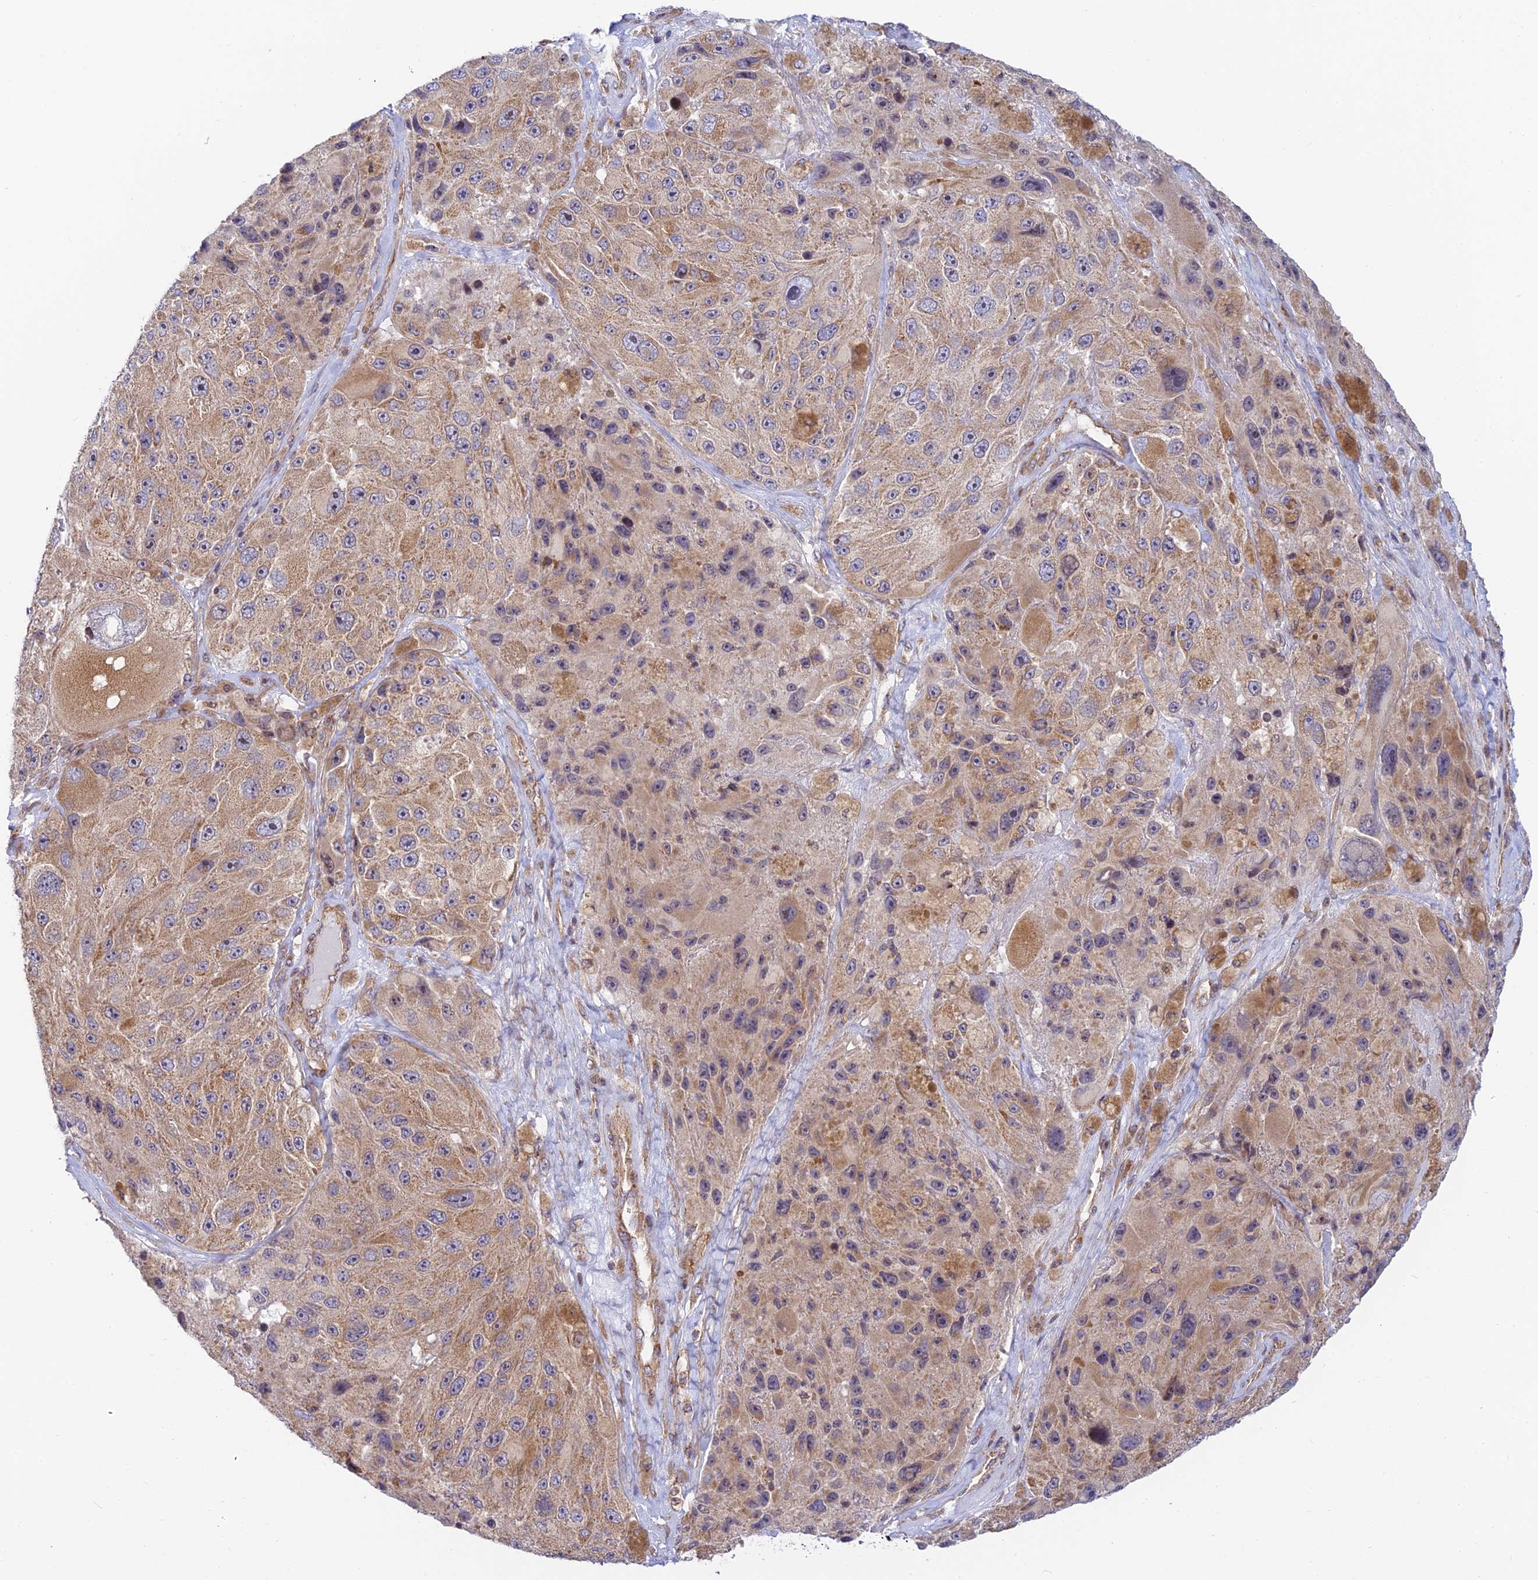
{"staining": {"intensity": "weak", "quantity": "25%-75%", "location": "cytoplasmic/membranous"}, "tissue": "melanoma", "cell_type": "Tumor cells", "image_type": "cancer", "snomed": [{"axis": "morphology", "description": "Malignant melanoma, Metastatic site"}, {"axis": "topography", "description": "Lymph node"}], "caption": "Tumor cells exhibit low levels of weak cytoplasmic/membranous positivity in about 25%-75% of cells in melanoma. (IHC, brightfield microscopy, high magnification).", "gene": "HOOK2", "patient": {"sex": "male", "age": 62}}